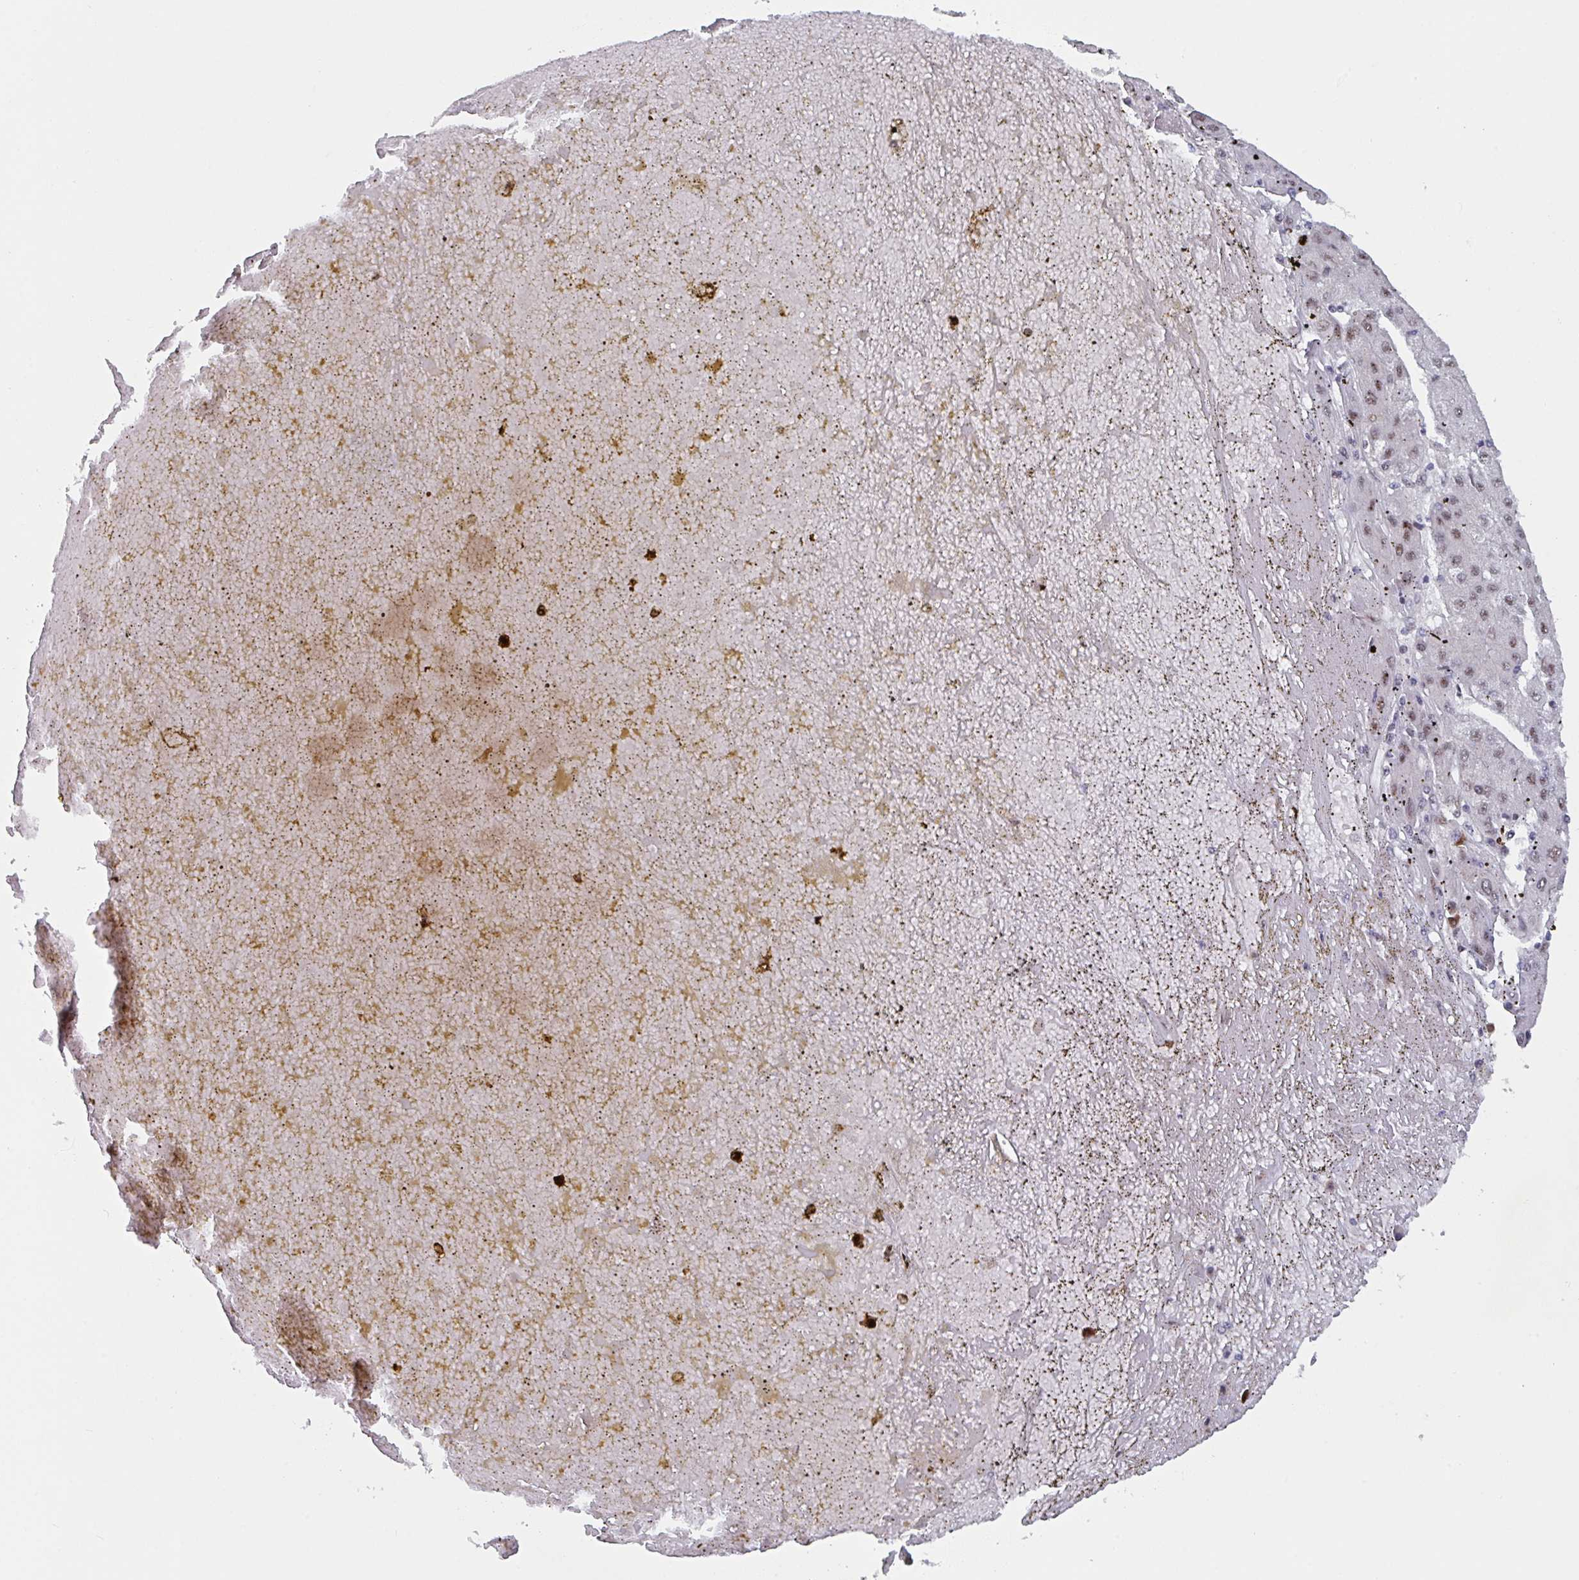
{"staining": {"intensity": "moderate", "quantity": "25%-75%", "location": "nuclear"}, "tissue": "liver cancer", "cell_type": "Tumor cells", "image_type": "cancer", "snomed": [{"axis": "morphology", "description": "Carcinoma, Hepatocellular, NOS"}, {"axis": "topography", "description": "Liver"}], "caption": "This histopathology image reveals liver hepatocellular carcinoma stained with immunohistochemistry (IHC) to label a protein in brown. The nuclear of tumor cells show moderate positivity for the protein. Nuclei are counter-stained blue.", "gene": "RNF212", "patient": {"sex": "male", "age": 72}}